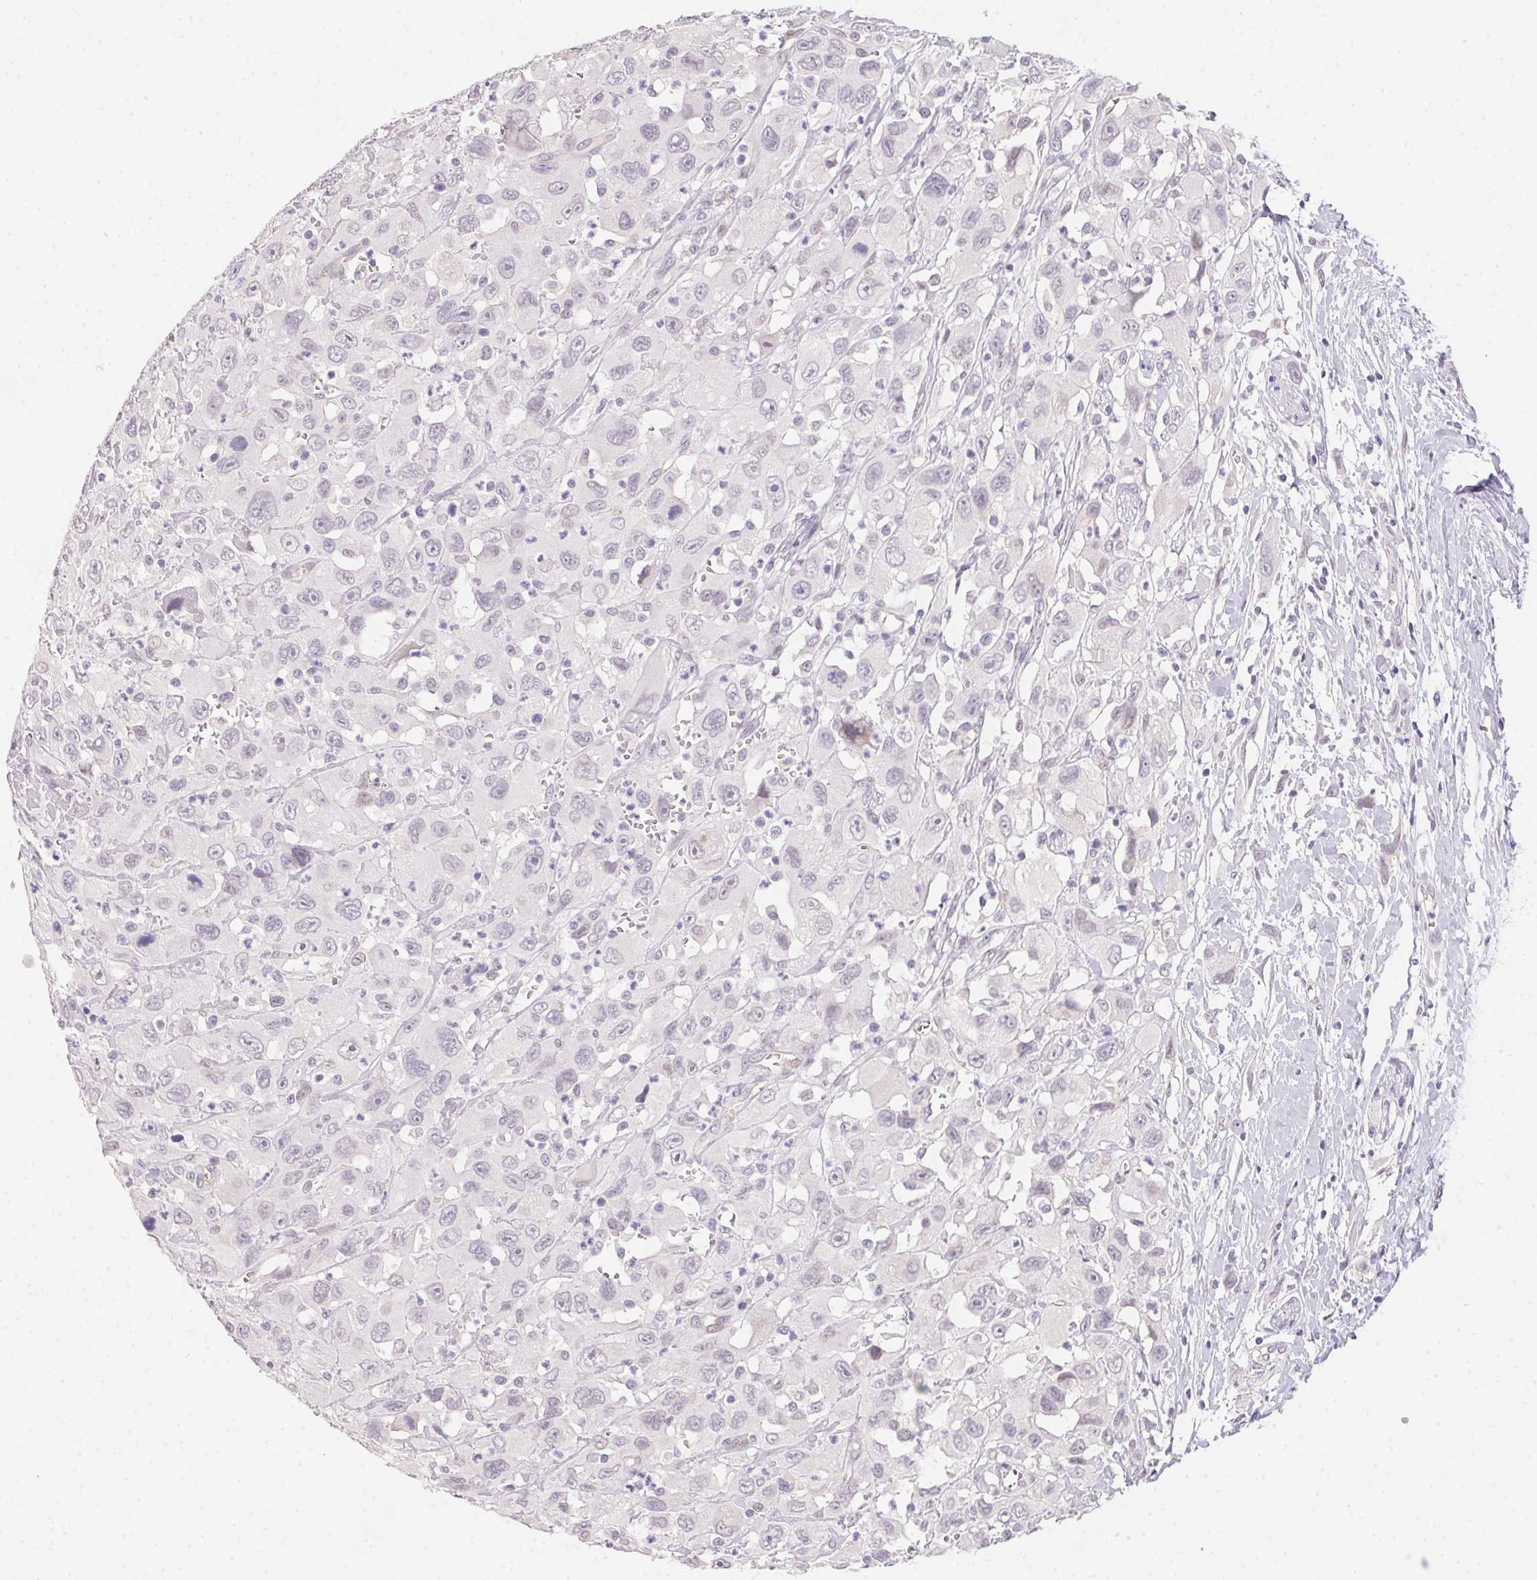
{"staining": {"intensity": "negative", "quantity": "none", "location": "none"}, "tissue": "head and neck cancer", "cell_type": "Tumor cells", "image_type": "cancer", "snomed": [{"axis": "morphology", "description": "Squamous cell carcinoma, NOS"}, {"axis": "morphology", "description": "Squamous cell carcinoma, metastatic, NOS"}, {"axis": "topography", "description": "Oral tissue"}, {"axis": "topography", "description": "Head-Neck"}], "caption": "Histopathology image shows no protein staining in tumor cells of squamous cell carcinoma (head and neck) tissue.", "gene": "MORC1", "patient": {"sex": "female", "age": 85}}